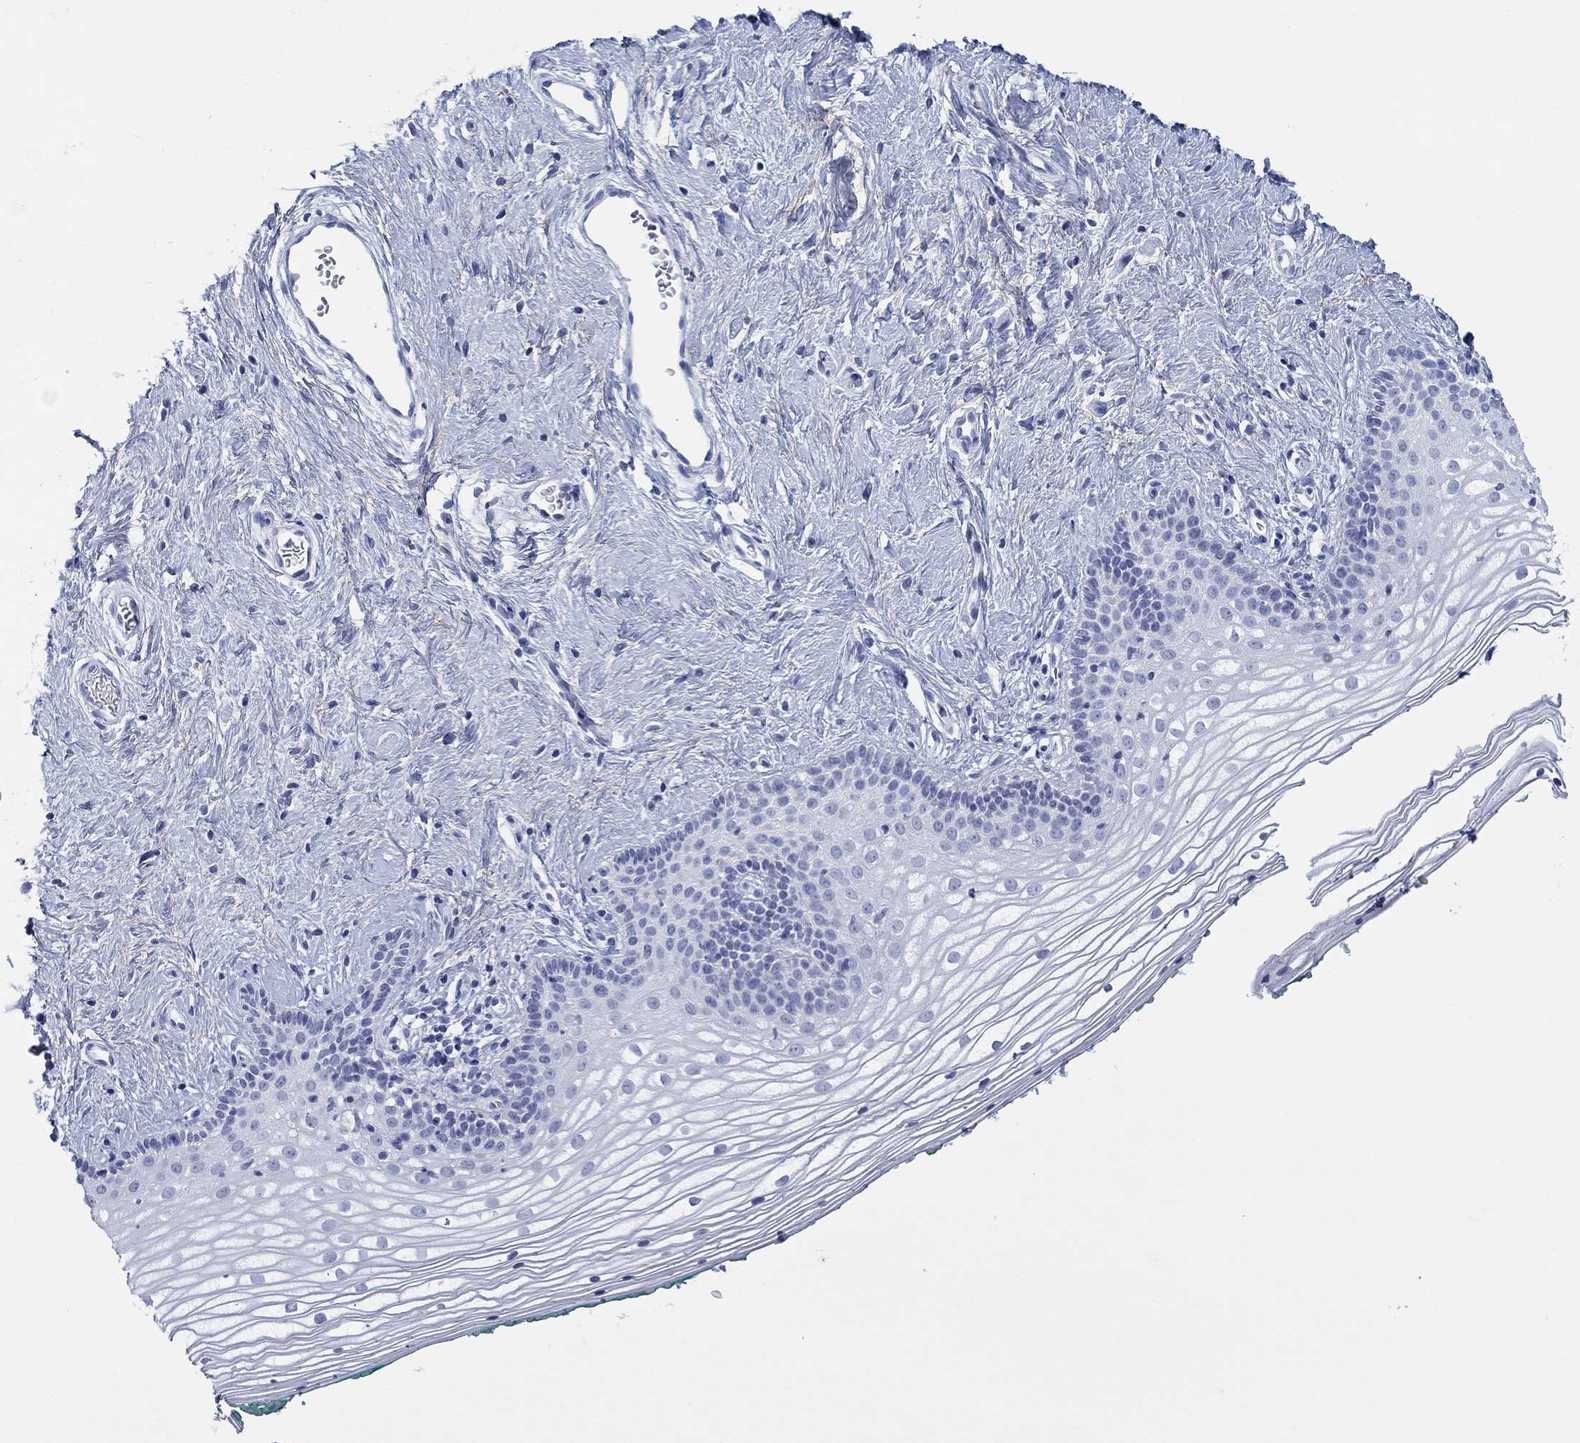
{"staining": {"intensity": "negative", "quantity": "none", "location": "none"}, "tissue": "vagina", "cell_type": "Squamous epithelial cells", "image_type": "normal", "snomed": [{"axis": "morphology", "description": "Normal tissue, NOS"}, {"axis": "topography", "description": "Vagina"}], "caption": "A high-resolution micrograph shows immunohistochemistry staining of unremarkable vagina, which shows no significant positivity in squamous epithelial cells. (DAB IHC with hematoxylin counter stain).", "gene": "PDYN", "patient": {"sex": "female", "age": 36}}